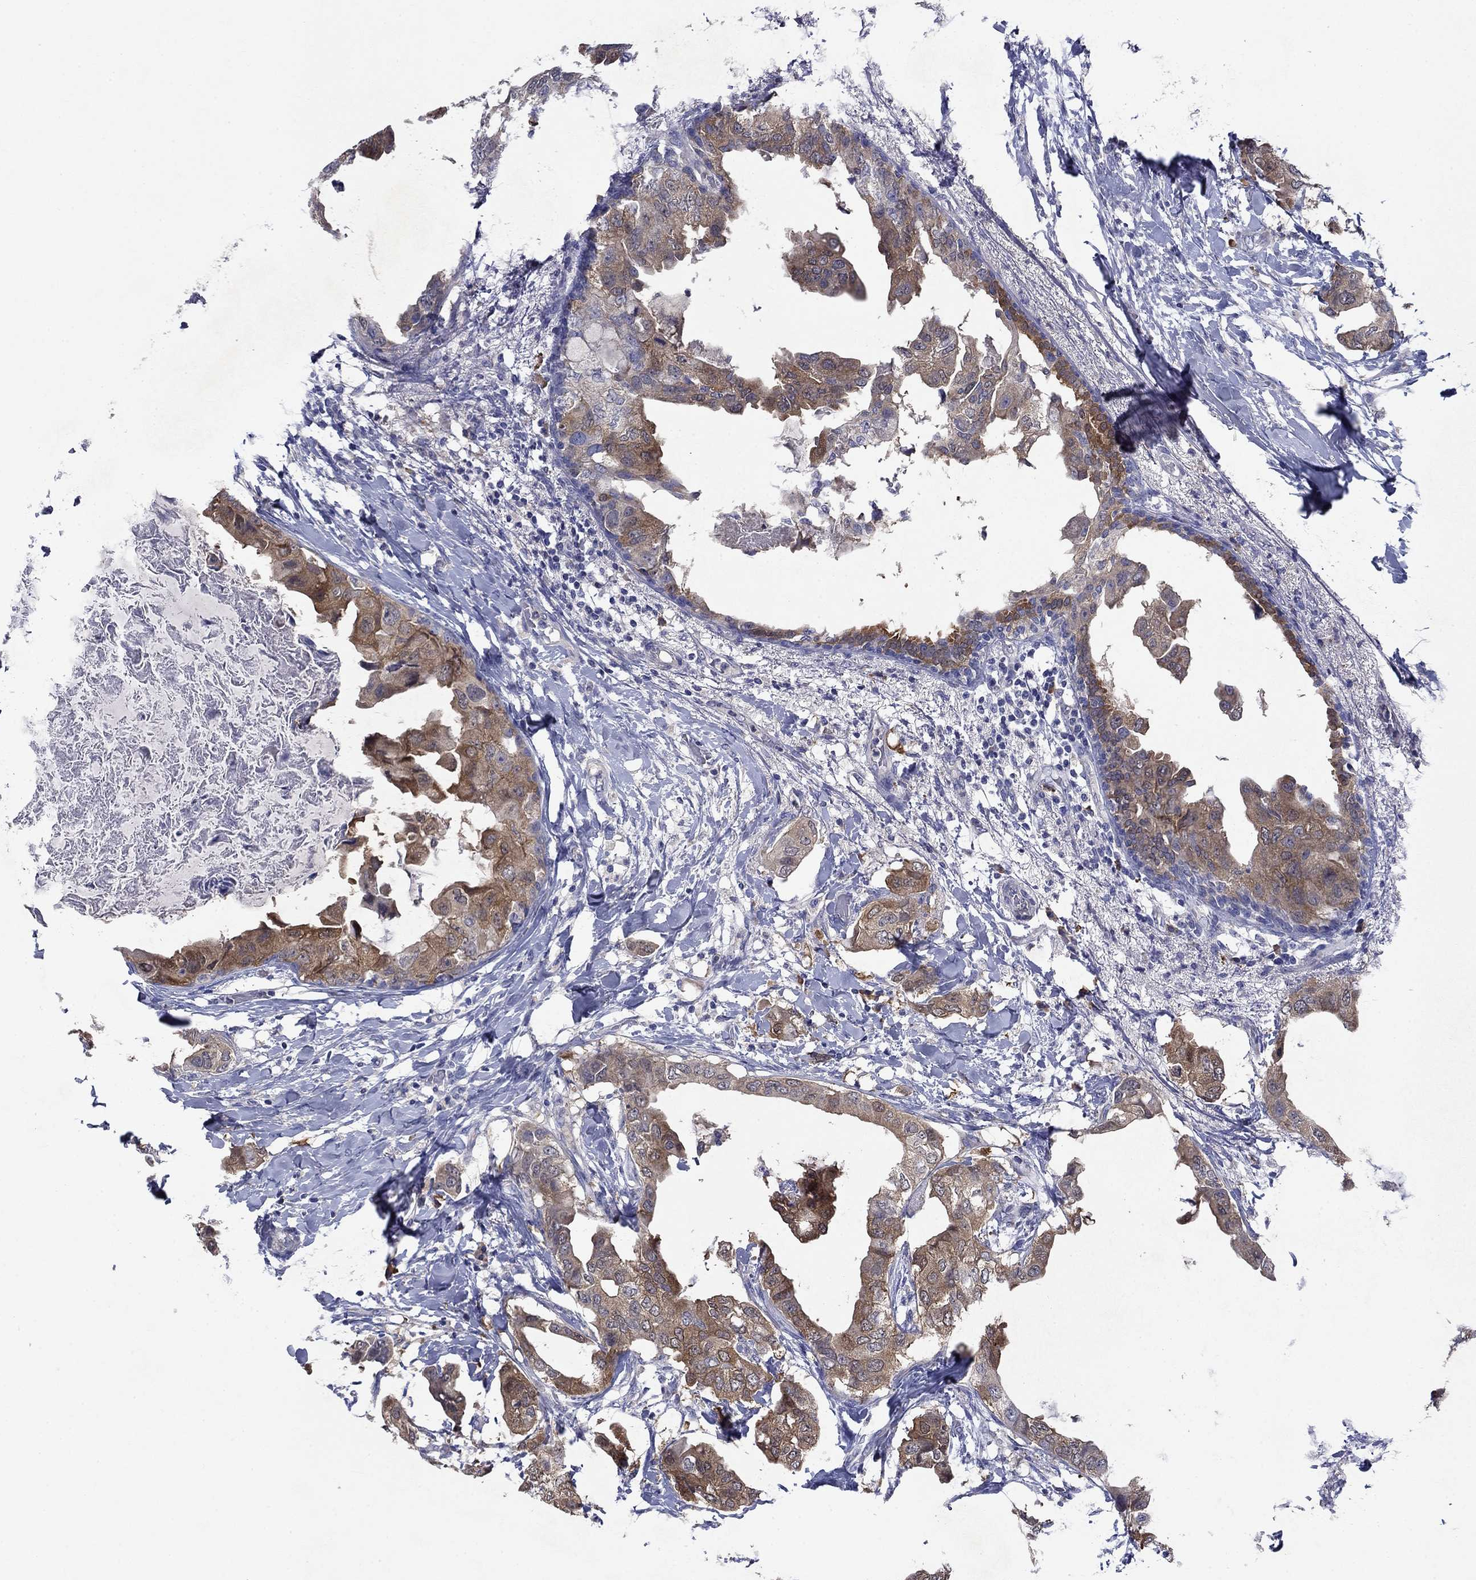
{"staining": {"intensity": "moderate", "quantity": ">75%", "location": "cytoplasmic/membranous"}, "tissue": "breast cancer", "cell_type": "Tumor cells", "image_type": "cancer", "snomed": [{"axis": "morphology", "description": "Normal tissue, NOS"}, {"axis": "morphology", "description": "Duct carcinoma"}, {"axis": "topography", "description": "Breast"}], "caption": "Protein staining demonstrates moderate cytoplasmic/membranous staining in about >75% of tumor cells in breast cancer. (IHC, brightfield microscopy, high magnification).", "gene": "SULT2B1", "patient": {"sex": "female", "age": 40}}